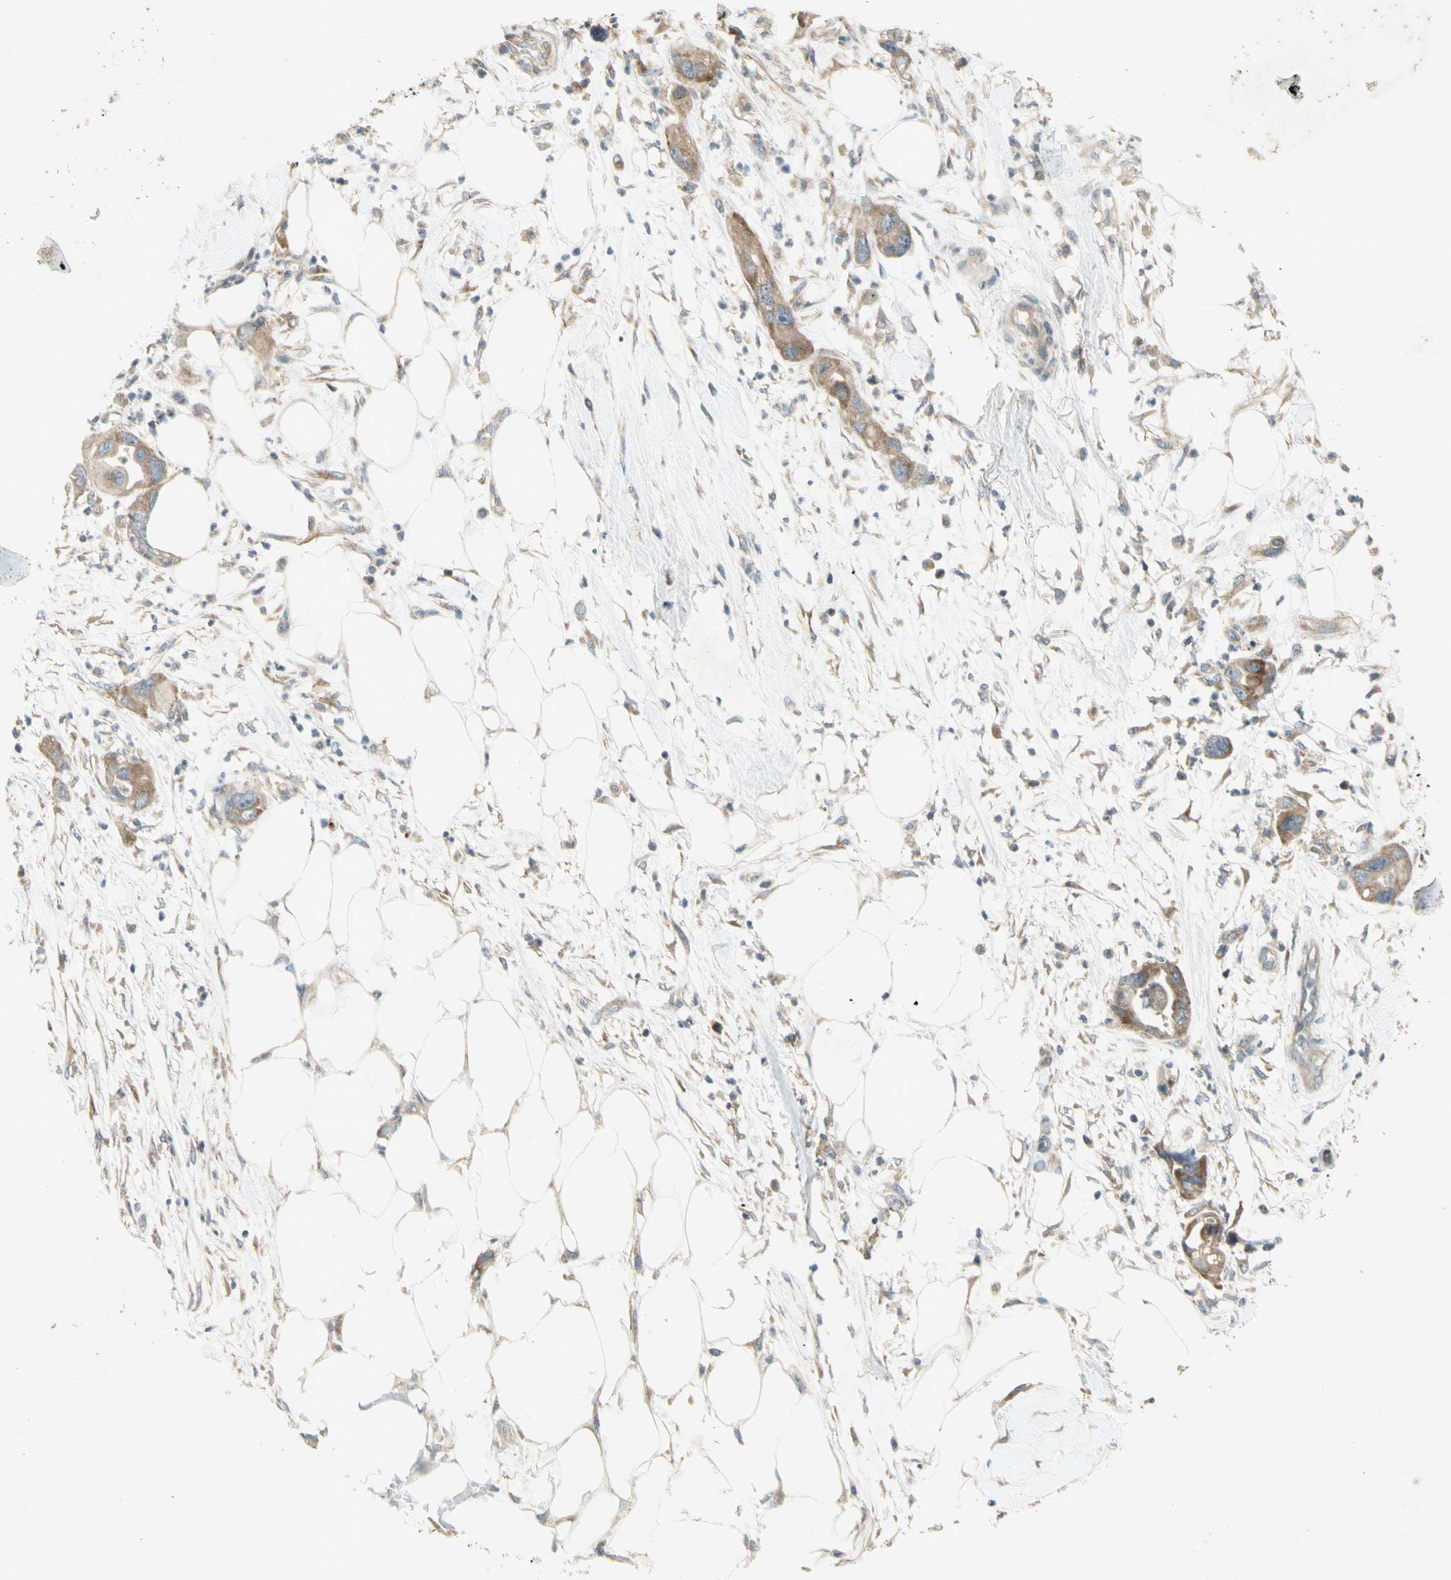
{"staining": {"intensity": "weak", "quantity": "25%-75%", "location": "cytoplasmic/membranous"}, "tissue": "pancreatic cancer", "cell_type": "Tumor cells", "image_type": "cancer", "snomed": [{"axis": "morphology", "description": "Adenocarcinoma, NOS"}, {"axis": "topography", "description": "Pancreas"}], "caption": "Protein expression by immunohistochemistry shows weak cytoplasmic/membranous positivity in about 25%-75% of tumor cells in adenocarcinoma (pancreatic). The staining was performed using DAB (3,3'-diaminobenzidine) to visualize the protein expression in brown, while the nuclei were stained in blue with hematoxylin (Magnification: 20x).", "gene": "ETF1", "patient": {"sex": "female", "age": 71}}